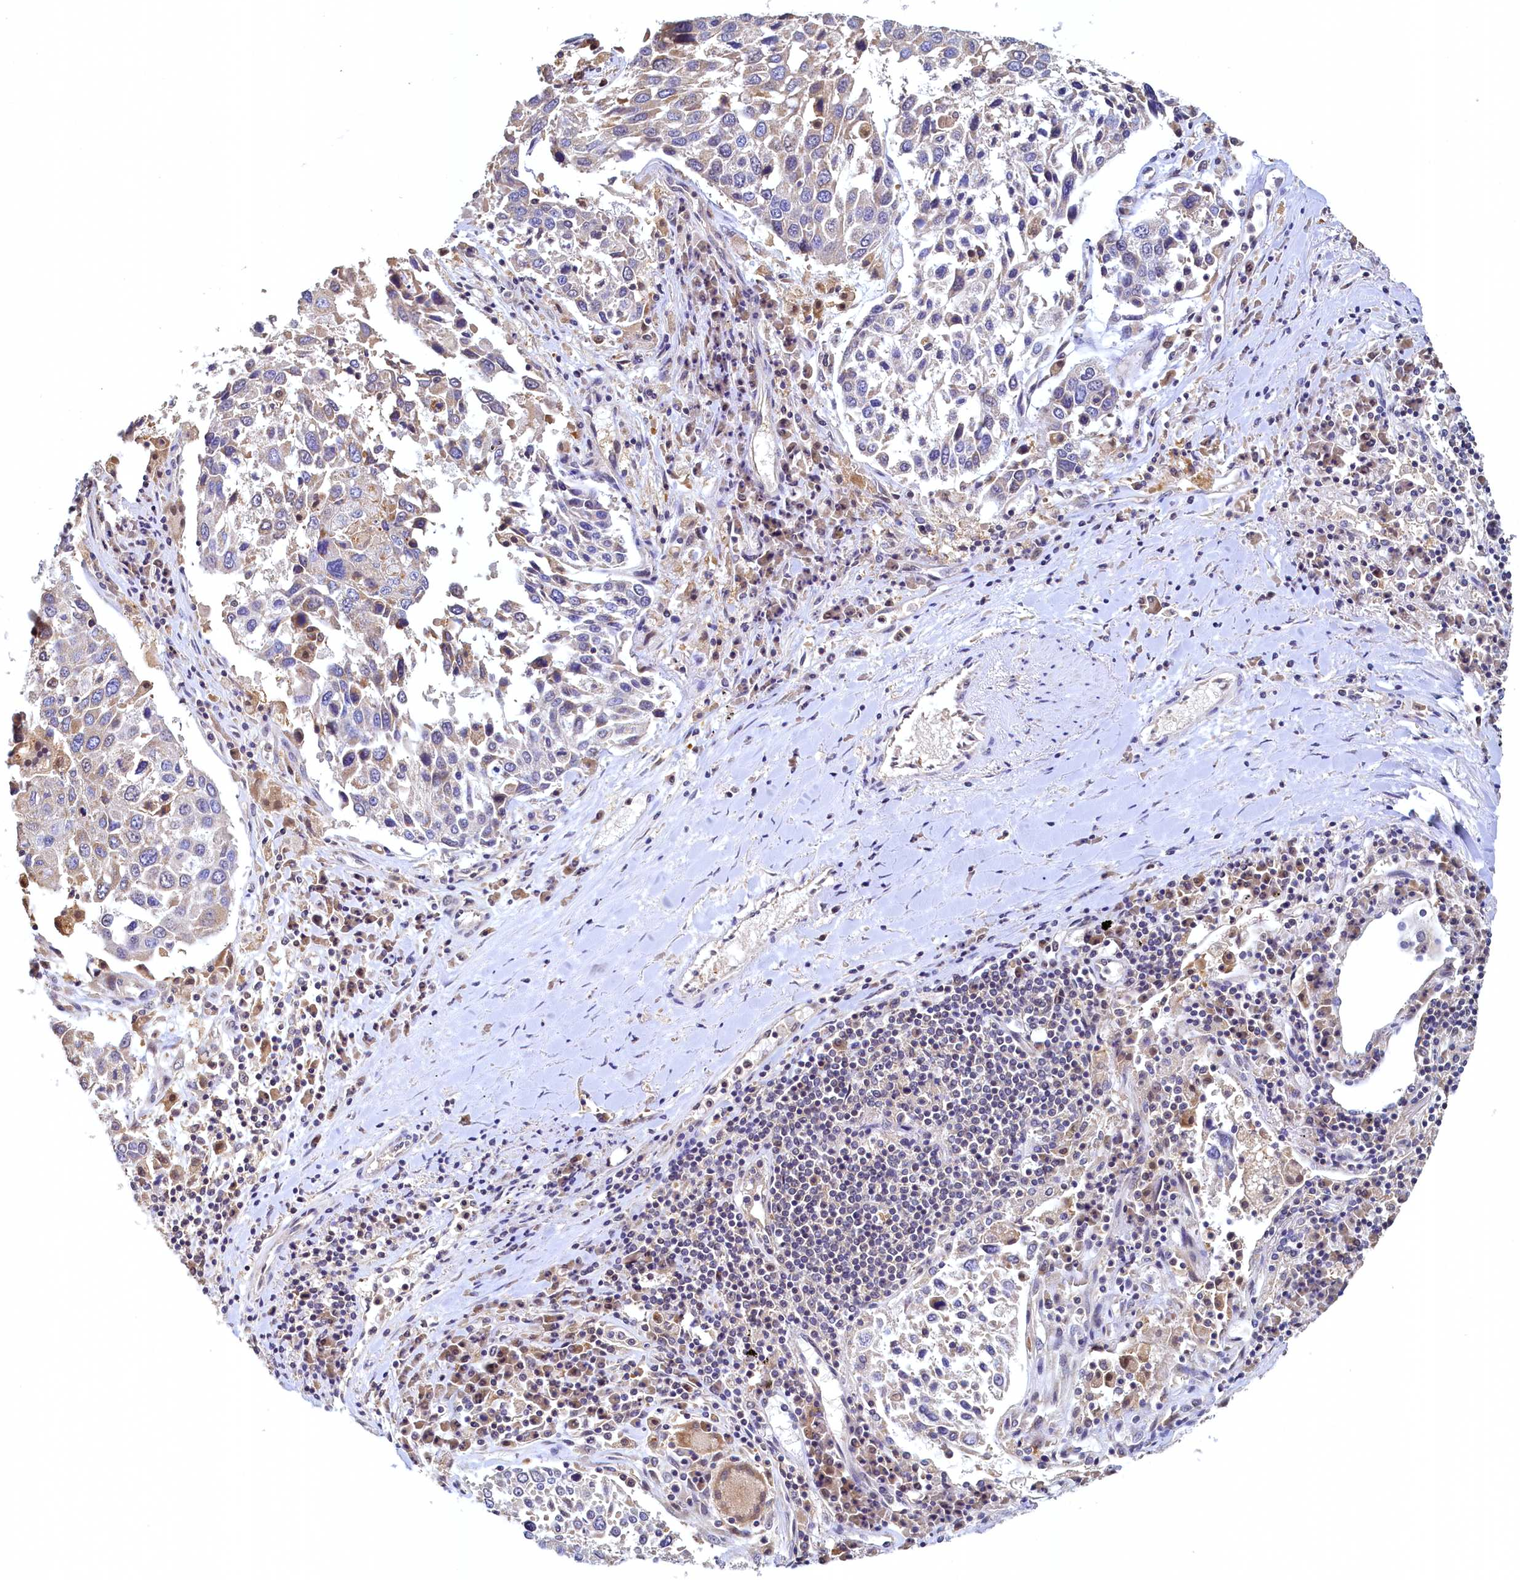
{"staining": {"intensity": "weak", "quantity": "<25%", "location": "cytoplasmic/membranous"}, "tissue": "lung cancer", "cell_type": "Tumor cells", "image_type": "cancer", "snomed": [{"axis": "morphology", "description": "Squamous cell carcinoma, NOS"}, {"axis": "topography", "description": "Lung"}], "caption": "The photomicrograph shows no significant positivity in tumor cells of lung cancer (squamous cell carcinoma).", "gene": "PAAF1", "patient": {"sex": "male", "age": 65}}